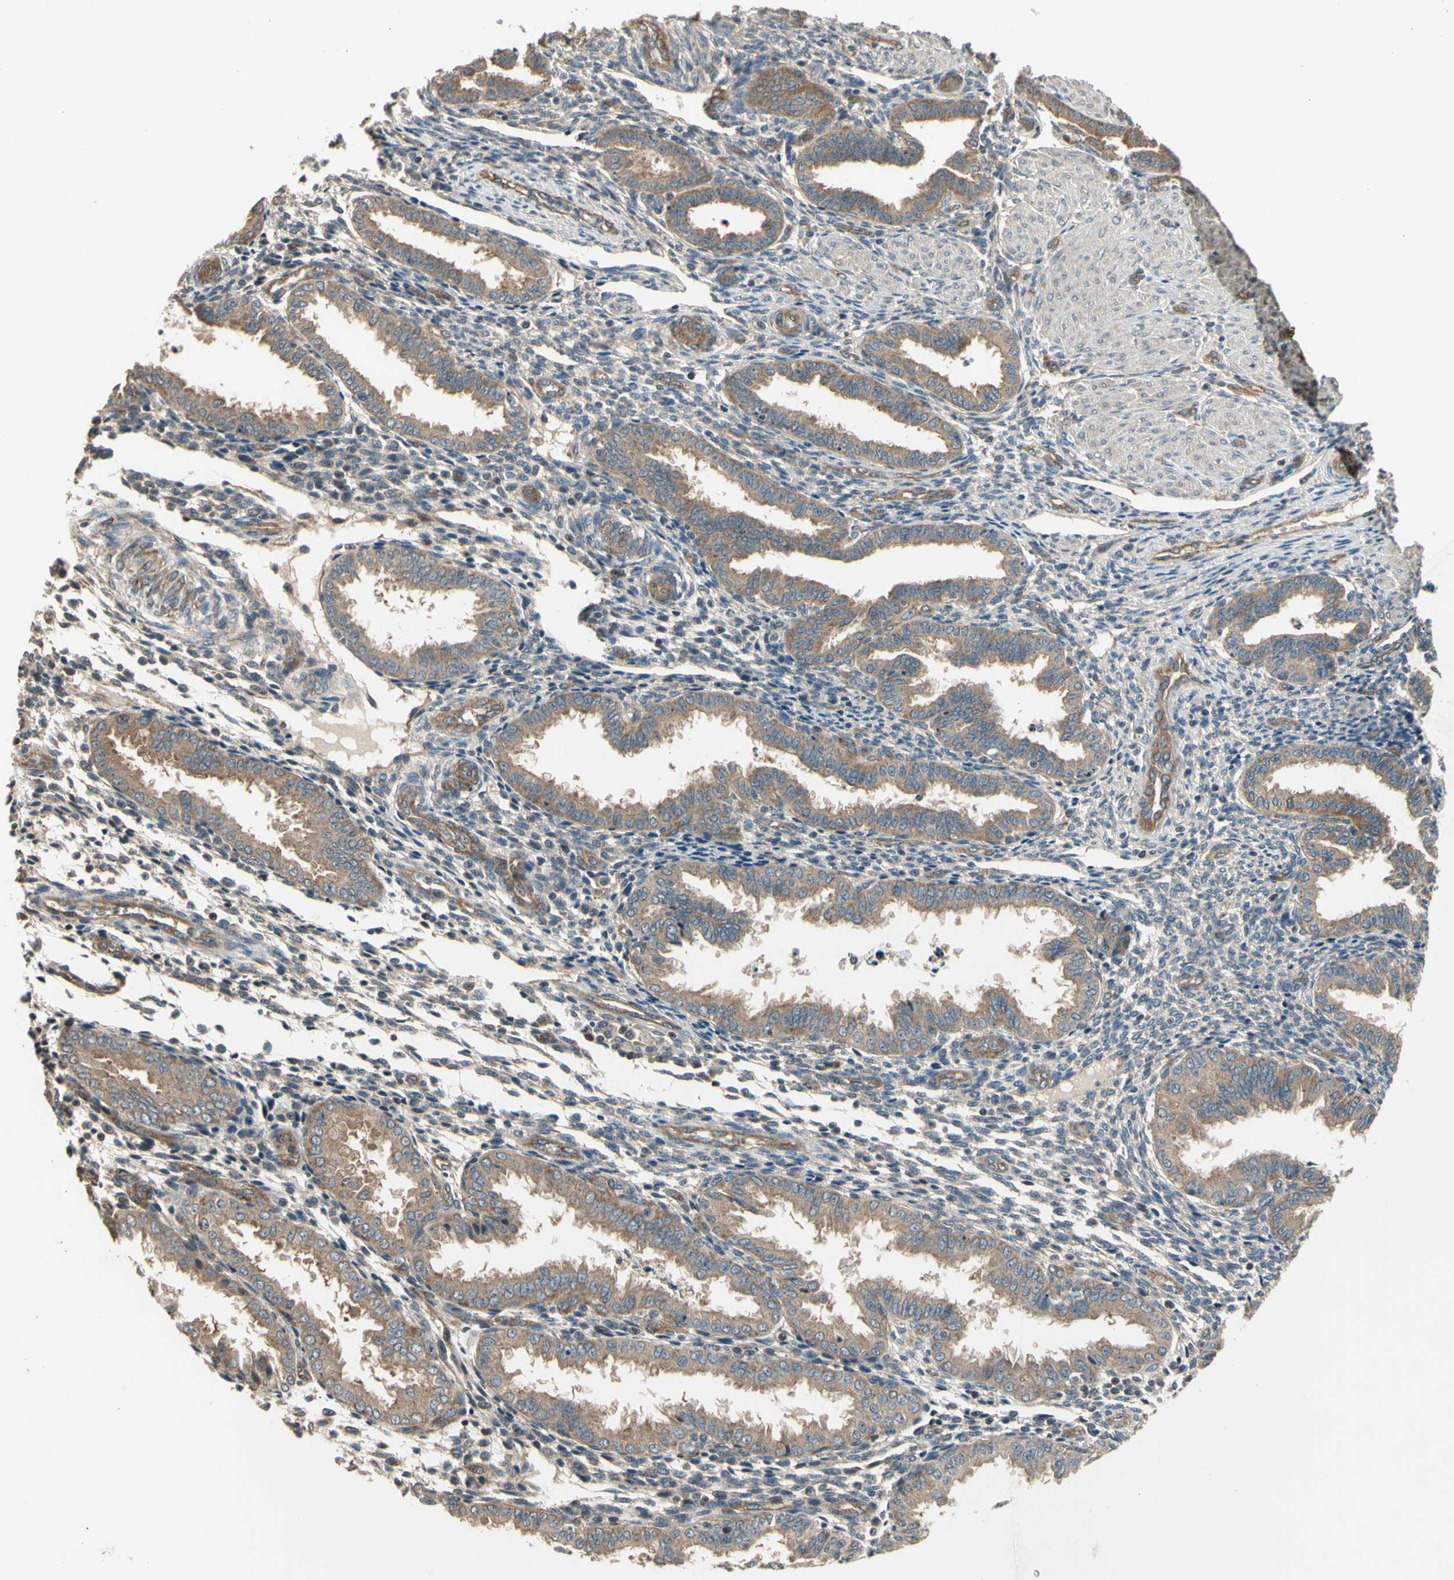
{"staining": {"intensity": "weak", "quantity": "25%-75%", "location": "cytoplasmic/membranous"}, "tissue": "endometrium", "cell_type": "Cells in endometrial stroma", "image_type": "normal", "snomed": [{"axis": "morphology", "description": "Normal tissue, NOS"}, {"axis": "topography", "description": "Endometrium"}], "caption": "Immunohistochemistry (IHC) of normal human endometrium demonstrates low levels of weak cytoplasmic/membranous positivity in approximately 25%-75% of cells in endometrial stroma.", "gene": "EFNB2", "patient": {"sex": "female", "age": 33}}